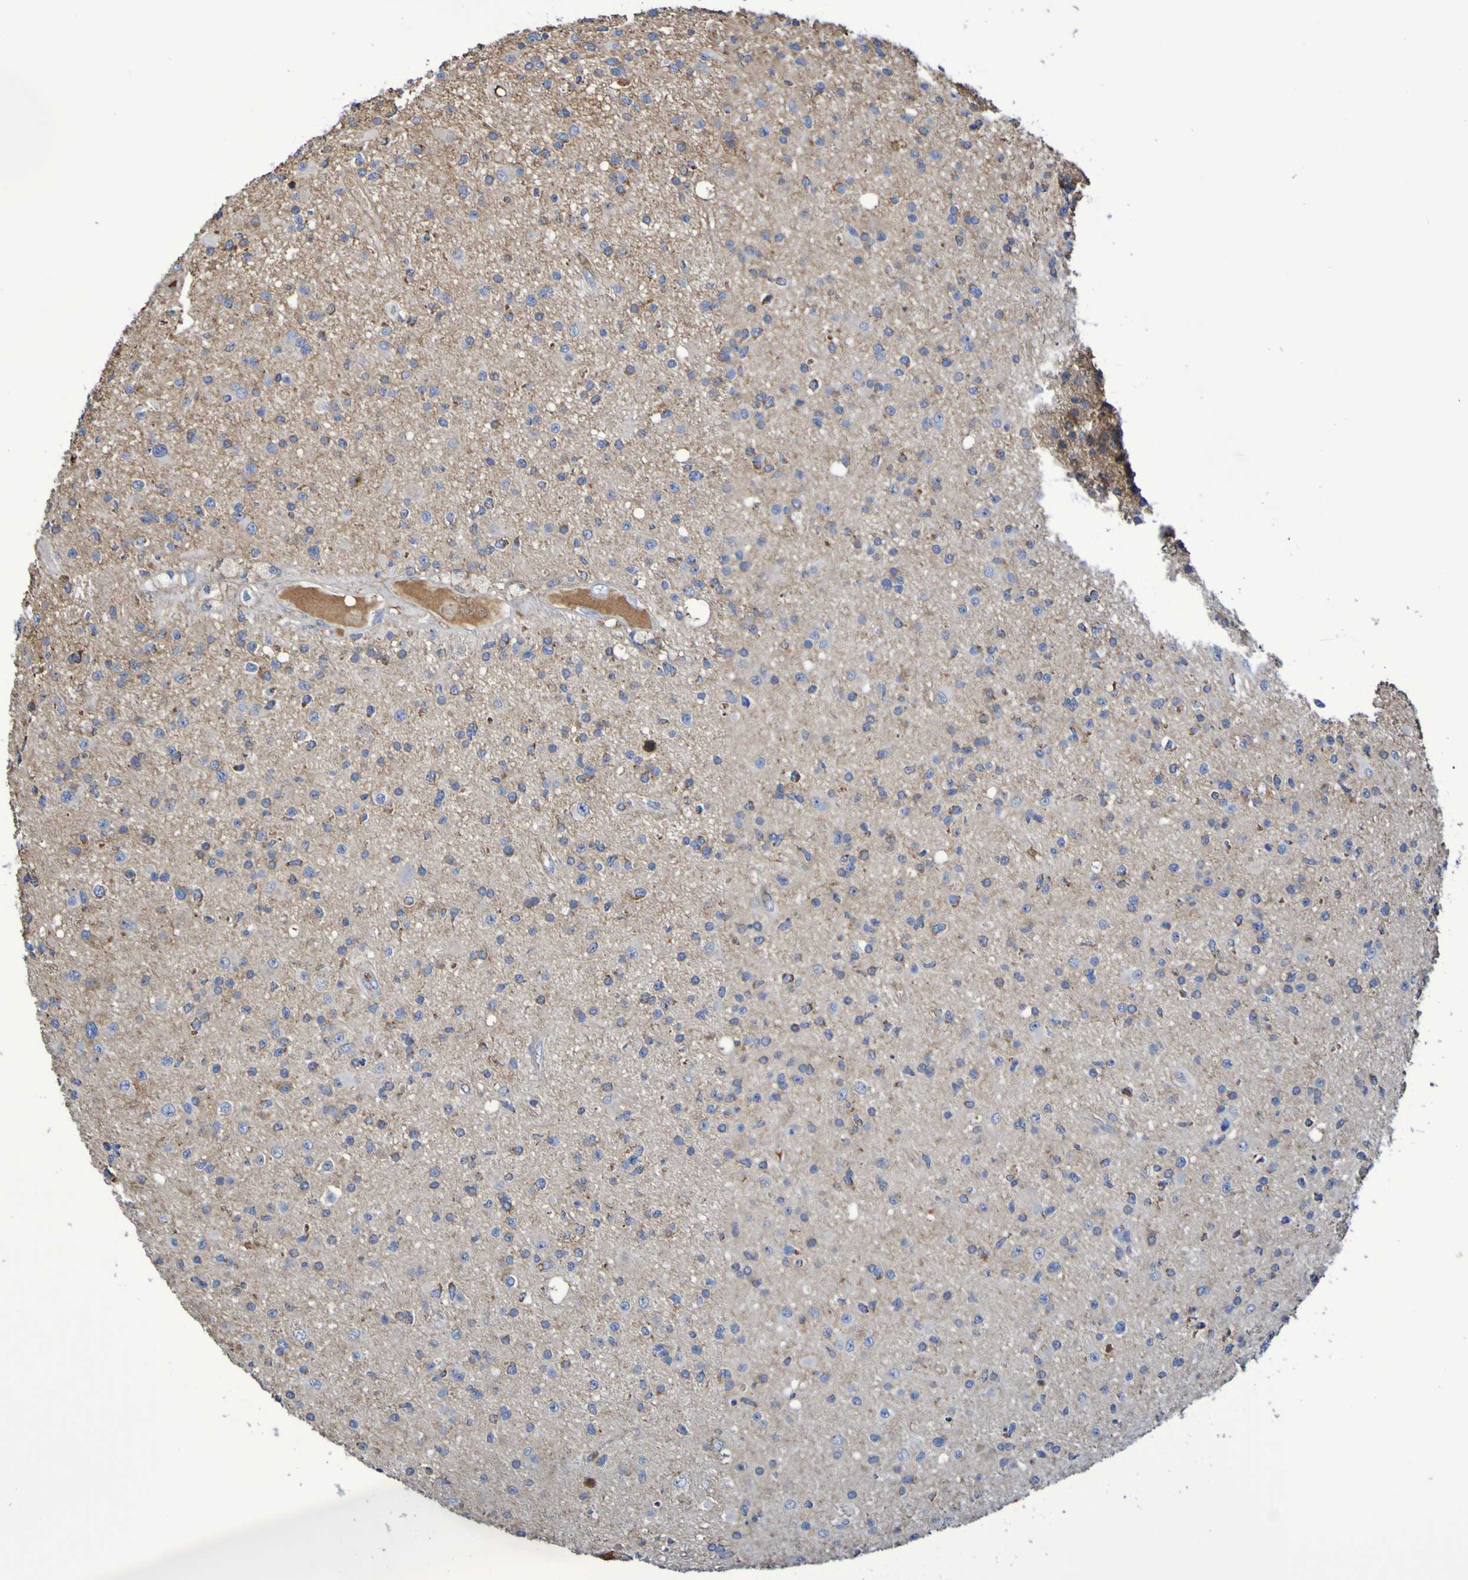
{"staining": {"intensity": "moderate", "quantity": "<25%", "location": "cytoplasmic/membranous"}, "tissue": "glioma", "cell_type": "Tumor cells", "image_type": "cancer", "snomed": [{"axis": "morphology", "description": "Glioma, malignant, High grade"}, {"axis": "topography", "description": "Brain"}], "caption": "Immunohistochemical staining of human malignant glioma (high-grade) reveals low levels of moderate cytoplasmic/membranous protein staining in approximately <25% of tumor cells.", "gene": "CNTN2", "patient": {"sex": "male", "age": 33}}